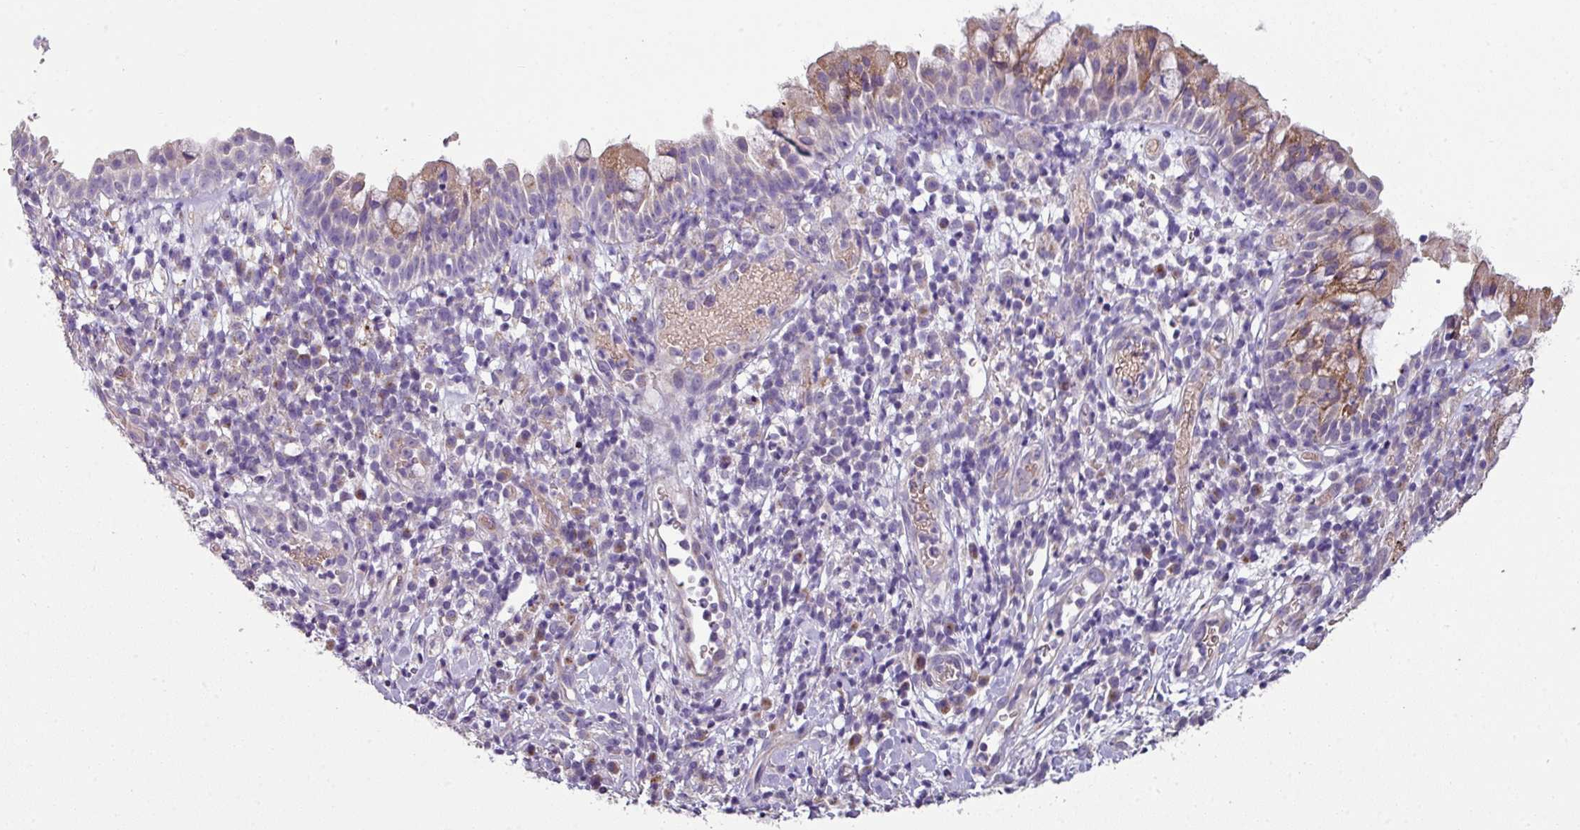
{"staining": {"intensity": "moderate", "quantity": "<25%", "location": "cytoplasmic/membranous"}, "tissue": "nasopharynx", "cell_type": "Respiratory epithelial cells", "image_type": "normal", "snomed": [{"axis": "morphology", "description": "Normal tissue, NOS"}, {"axis": "topography", "description": "Nasopharynx"}], "caption": "The micrograph exhibits a brown stain indicating the presence of a protein in the cytoplasmic/membranous of respiratory epithelial cells in nasopharynx. (Stains: DAB (3,3'-diaminobenzidine) in brown, nuclei in blue, Microscopy: brightfield microscopy at high magnification).", "gene": "LRRC9", "patient": {"sex": "male", "age": 65}}